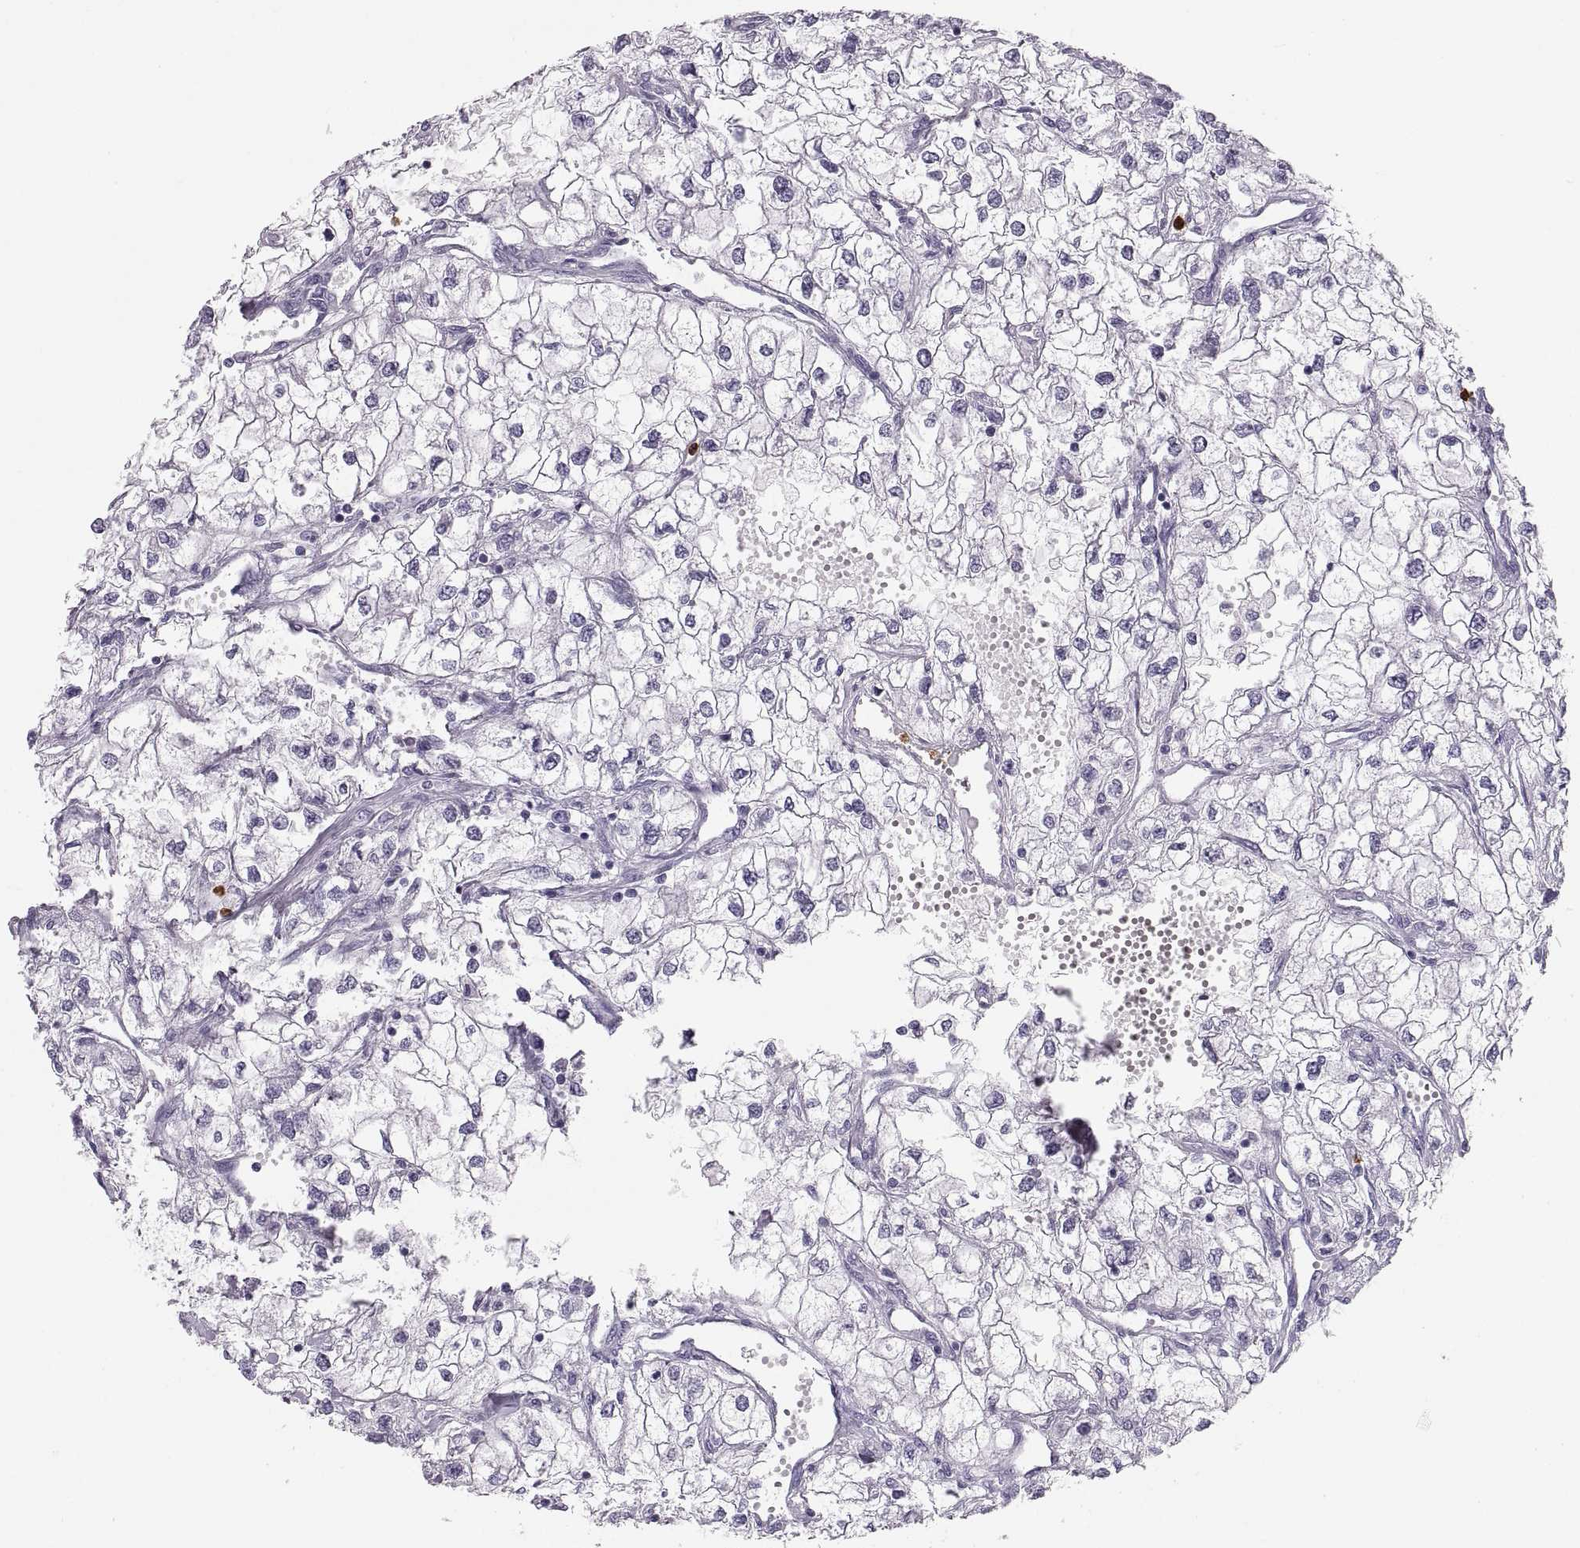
{"staining": {"intensity": "negative", "quantity": "none", "location": "none"}, "tissue": "renal cancer", "cell_type": "Tumor cells", "image_type": "cancer", "snomed": [{"axis": "morphology", "description": "Adenocarcinoma, NOS"}, {"axis": "topography", "description": "Kidney"}], "caption": "Immunohistochemical staining of renal cancer reveals no significant positivity in tumor cells. (DAB (3,3'-diaminobenzidine) immunohistochemistry (IHC) with hematoxylin counter stain).", "gene": "MILR1", "patient": {"sex": "male", "age": 59}}